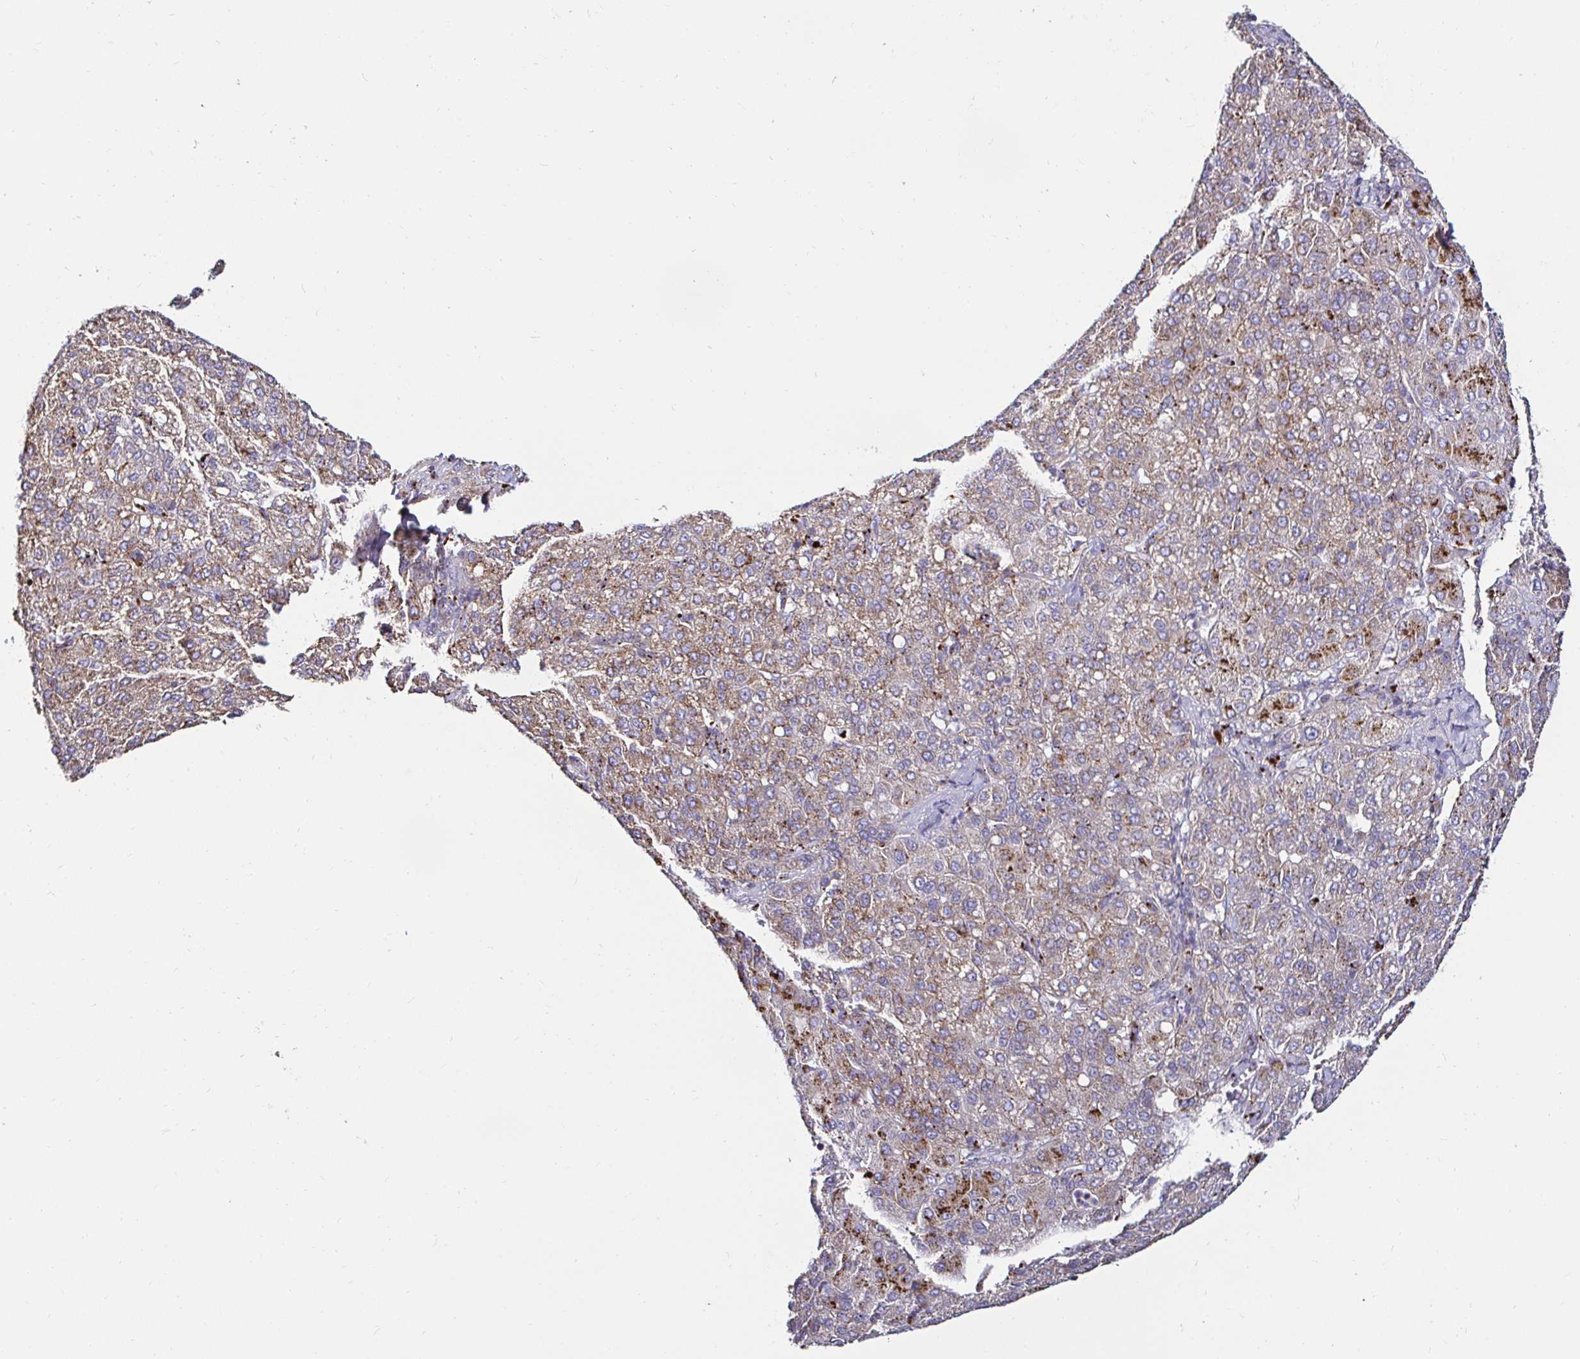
{"staining": {"intensity": "moderate", "quantity": "25%-75%", "location": "cytoplasmic/membranous"}, "tissue": "liver cancer", "cell_type": "Tumor cells", "image_type": "cancer", "snomed": [{"axis": "morphology", "description": "Carcinoma, Hepatocellular, NOS"}, {"axis": "topography", "description": "Liver"}], "caption": "Tumor cells demonstrate moderate cytoplasmic/membranous staining in about 25%-75% of cells in liver cancer.", "gene": "GALNS", "patient": {"sex": "male", "age": 65}}